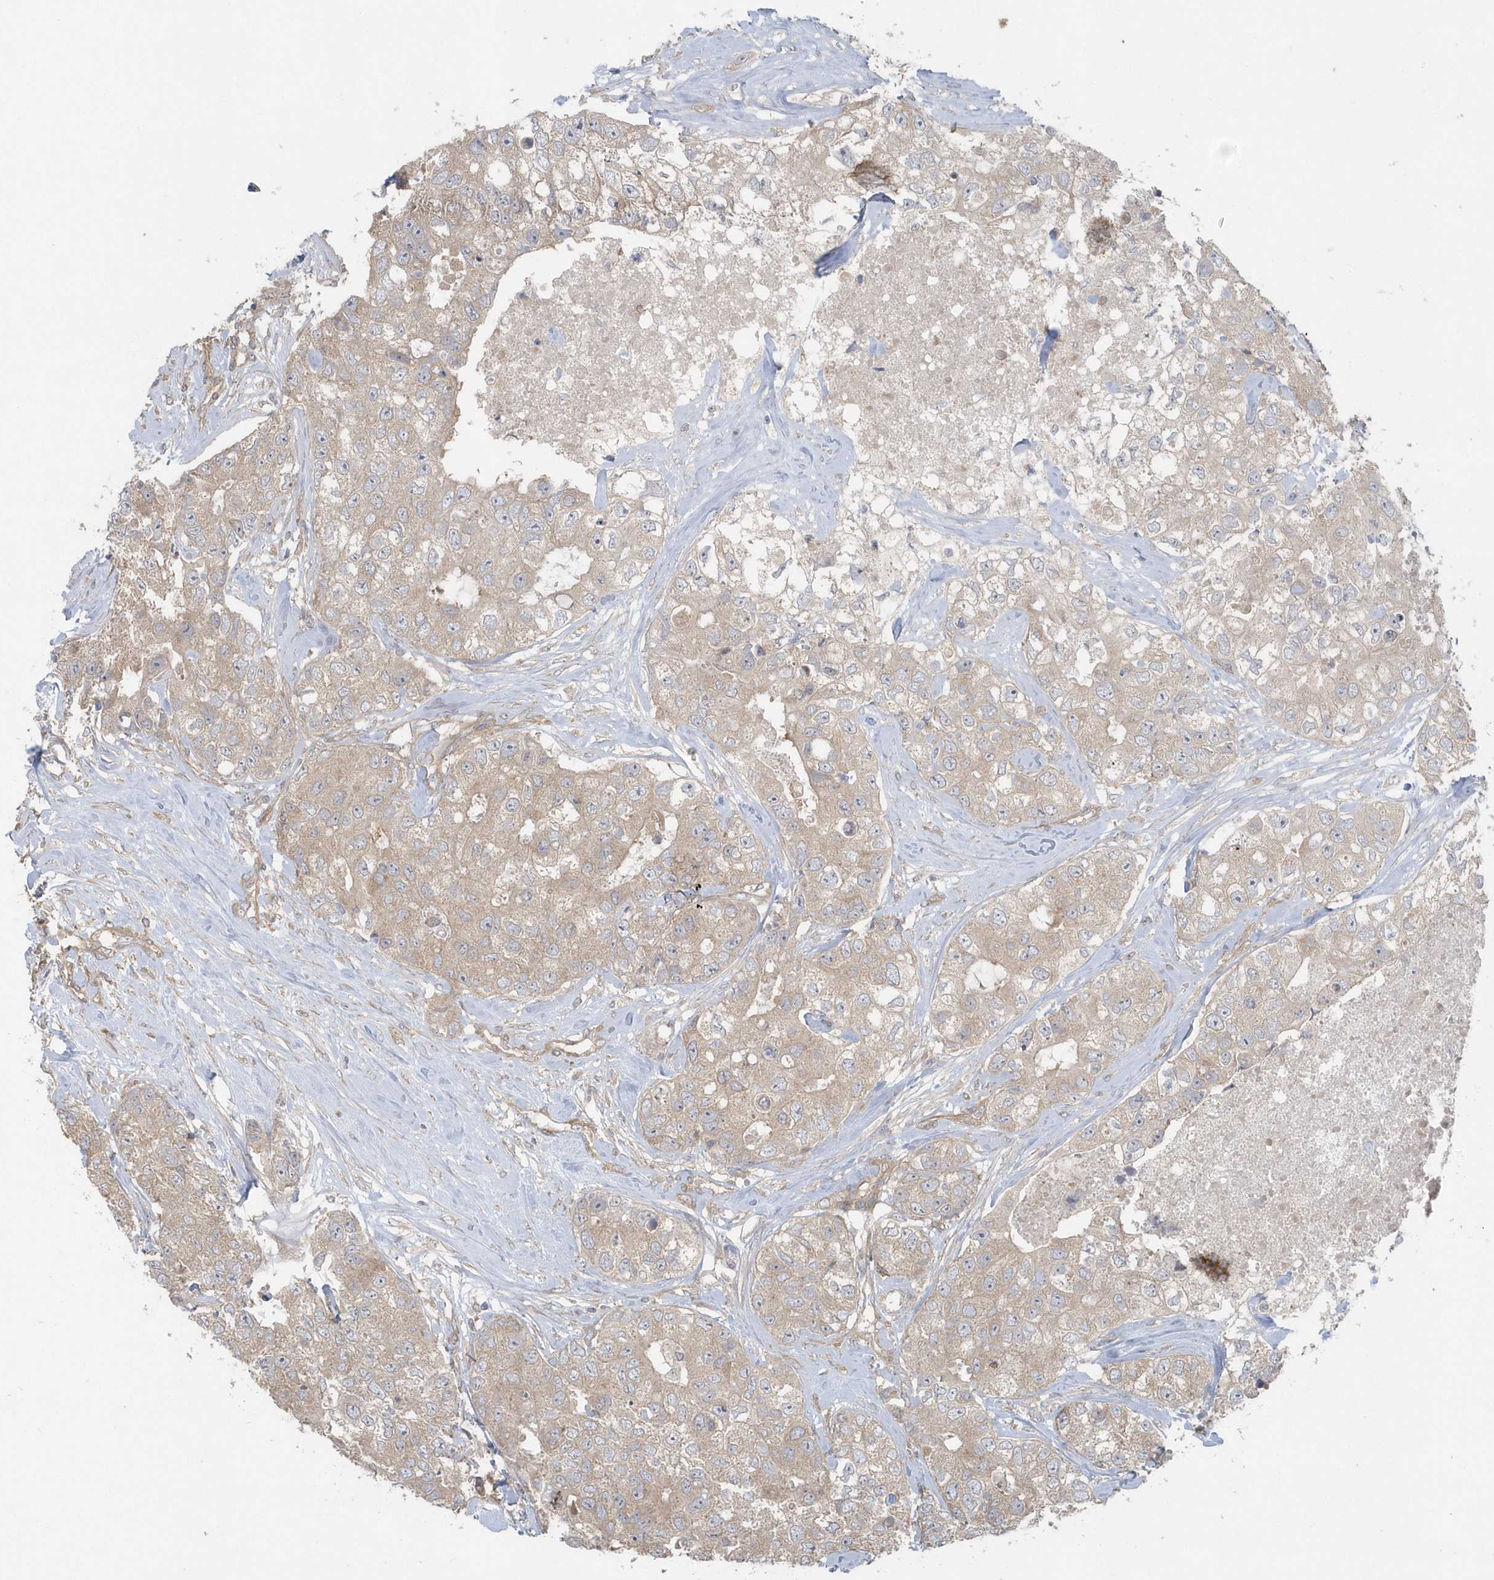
{"staining": {"intensity": "weak", "quantity": "25%-75%", "location": "cytoplasmic/membranous"}, "tissue": "breast cancer", "cell_type": "Tumor cells", "image_type": "cancer", "snomed": [{"axis": "morphology", "description": "Duct carcinoma"}, {"axis": "topography", "description": "Breast"}], "caption": "Breast cancer (infiltrating ductal carcinoma) was stained to show a protein in brown. There is low levels of weak cytoplasmic/membranous staining in approximately 25%-75% of tumor cells.", "gene": "ACTR1A", "patient": {"sex": "female", "age": 62}}